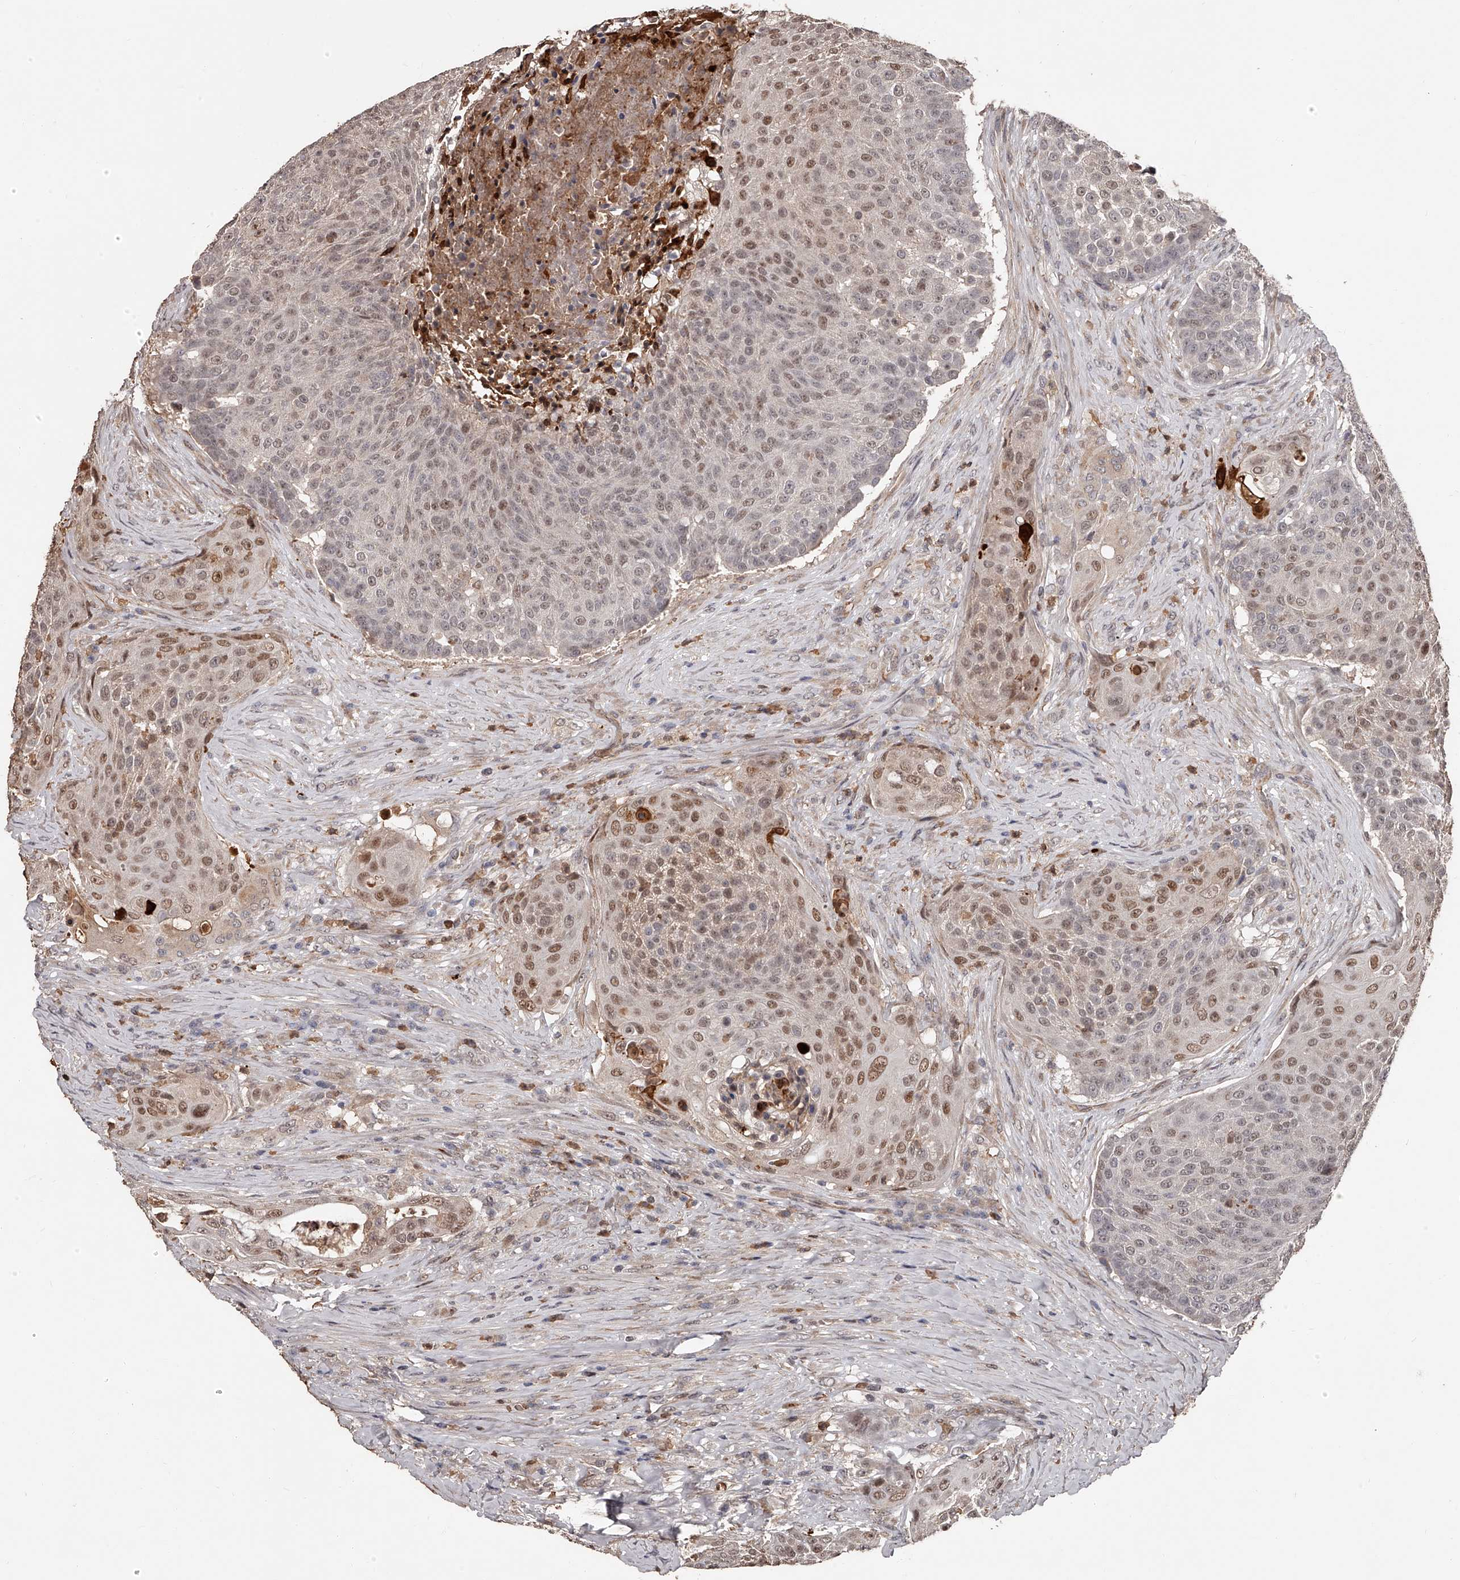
{"staining": {"intensity": "moderate", "quantity": "25%-75%", "location": "nuclear"}, "tissue": "urothelial cancer", "cell_type": "Tumor cells", "image_type": "cancer", "snomed": [{"axis": "morphology", "description": "Urothelial carcinoma, High grade"}, {"axis": "topography", "description": "Urinary bladder"}], "caption": "High-grade urothelial carcinoma stained with a protein marker shows moderate staining in tumor cells.", "gene": "URGCP", "patient": {"sex": "female", "age": 63}}